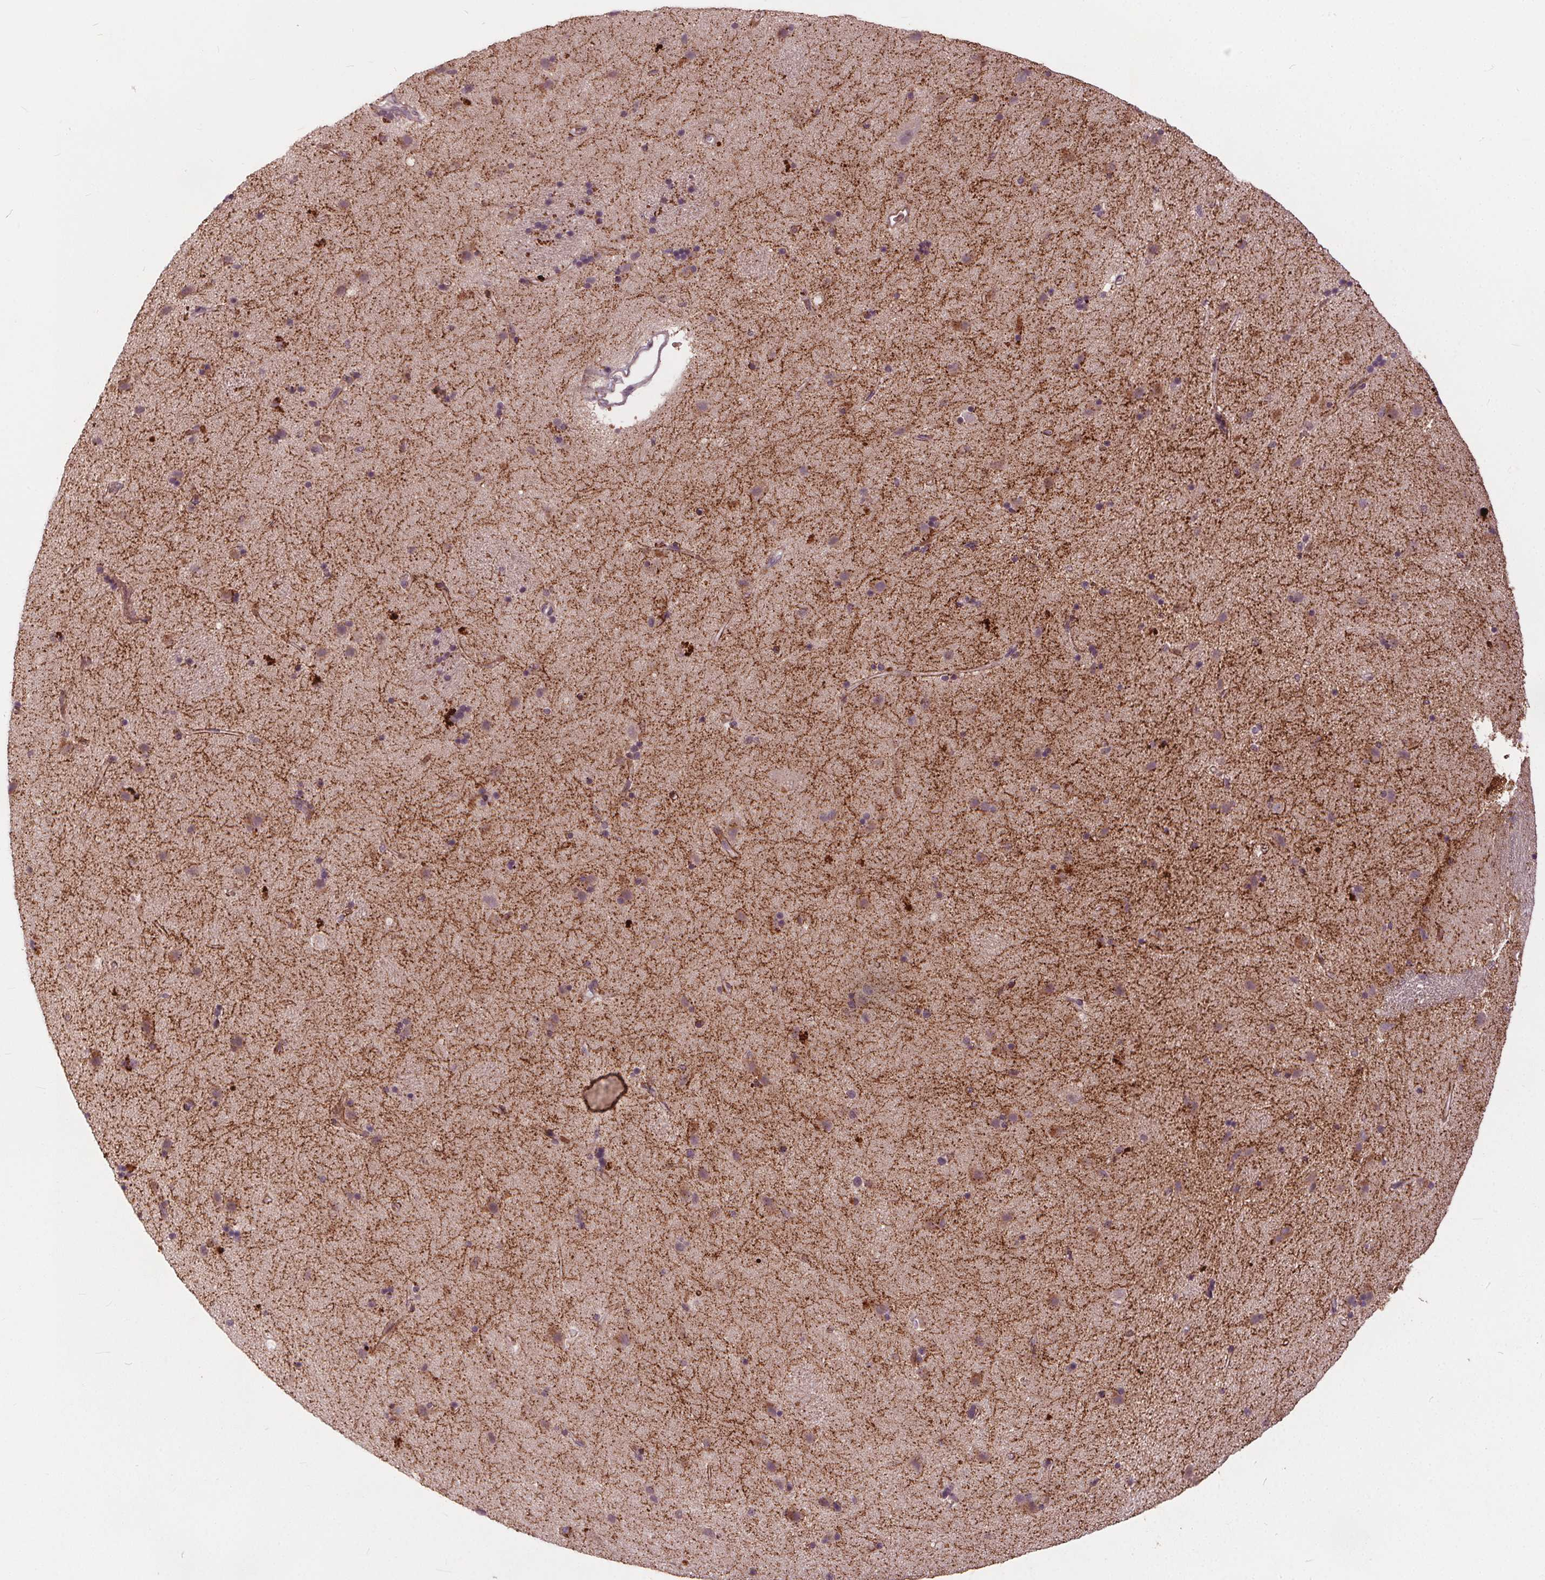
{"staining": {"intensity": "negative", "quantity": "none", "location": "none"}, "tissue": "caudate", "cell_type": "Glial cells", "image_type": "normal", "snomed": [{"axis": "morphology", "description": "Normal tissue, NOS"}, {"axis": "topography", "description": "Lateral ventricle wall"}], "caption": "Micrograph shows no protein expression in glial cells of normal caudate.", "gene": "IPO13", "patient": {"sex": "female", "age": 71}}